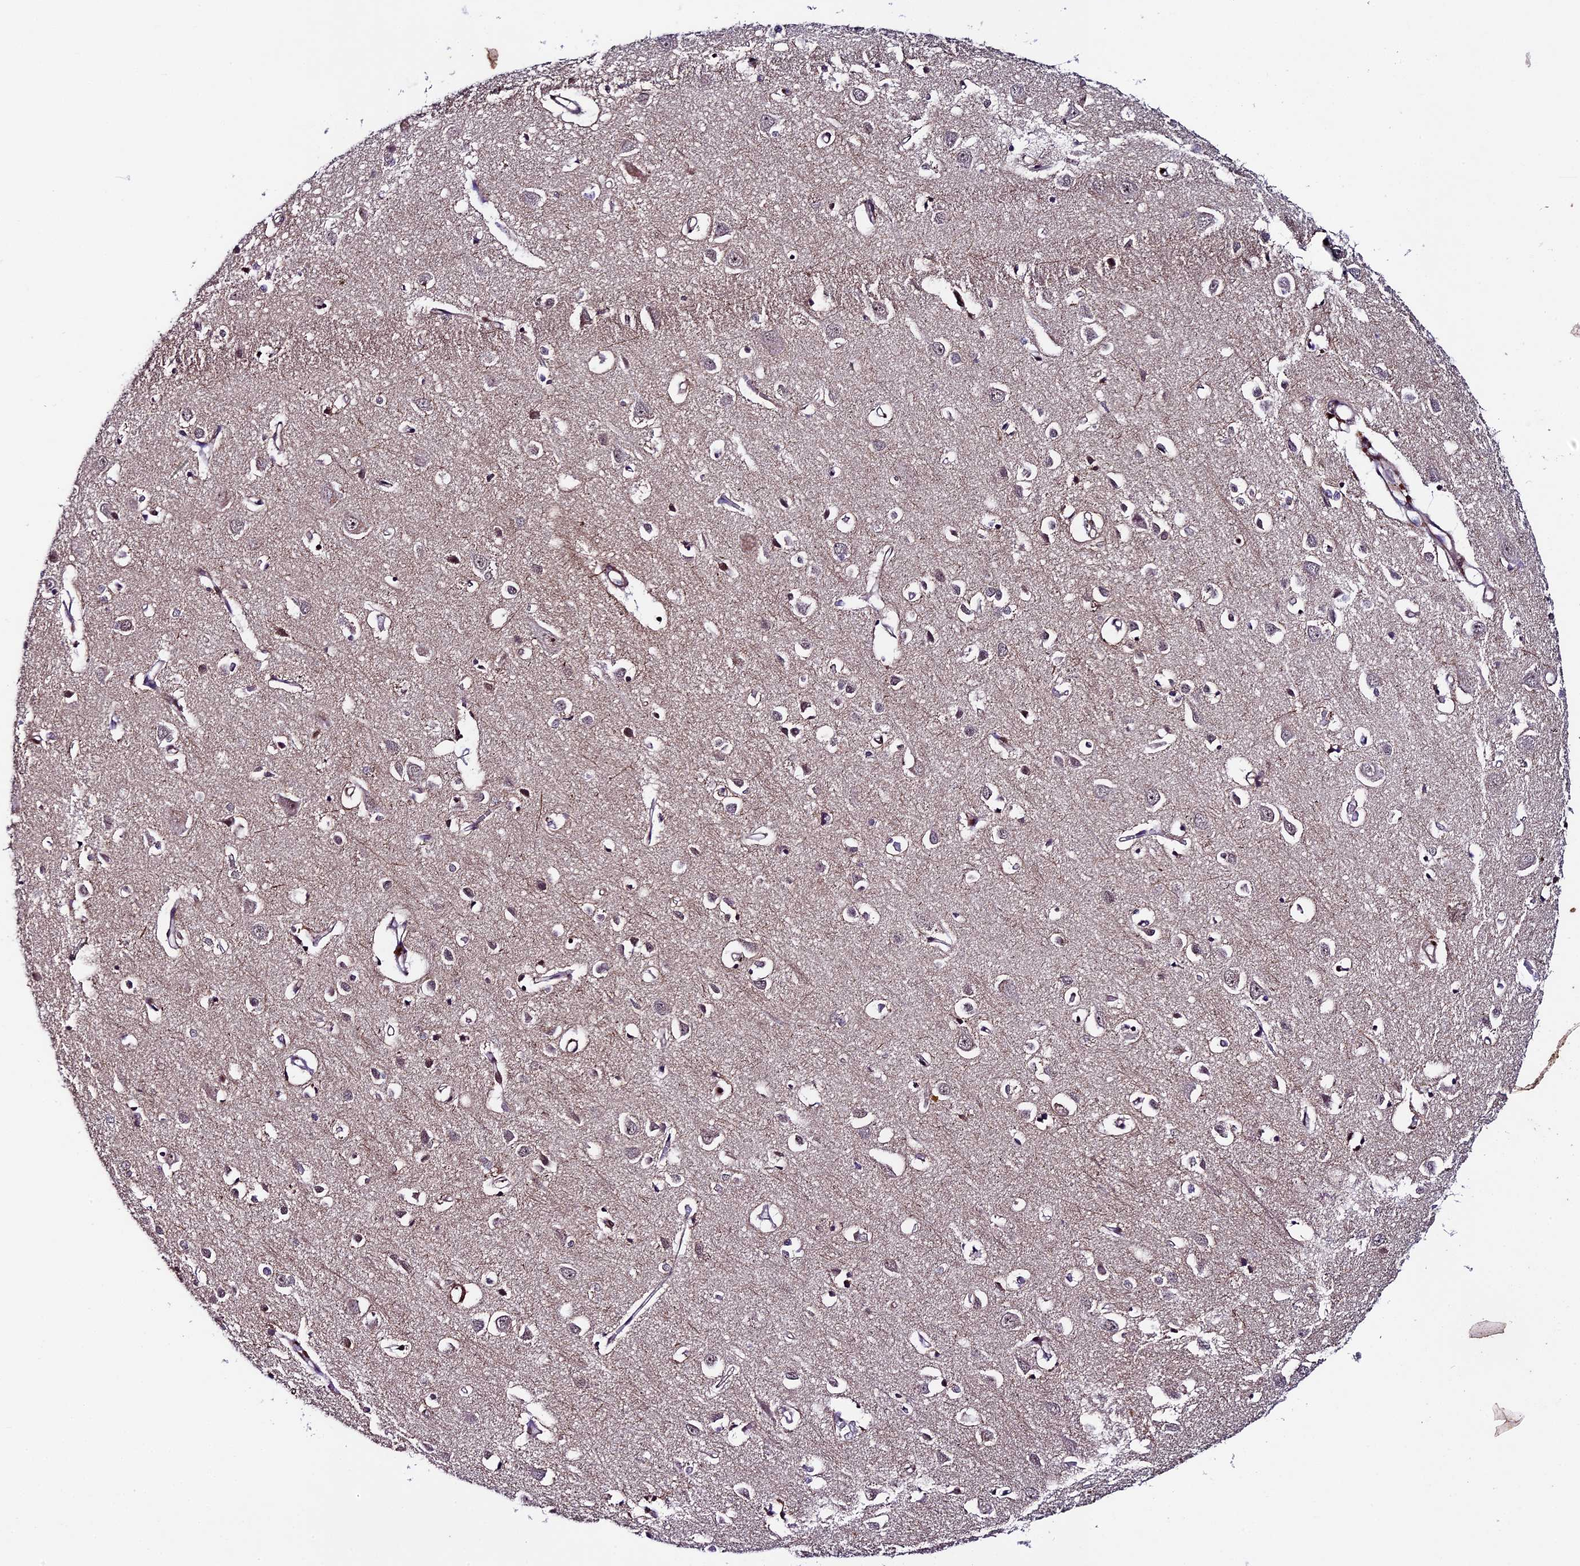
{"staining": {"intensity": "negative", "quantity": "none", "location": "none"}, "tissue": "cerebral cortex", "cell_type": "Endothelial cells", "image_type": "normal", "snomed": [{"axis": "morphology", "description": "Normal tissue, NOS"}, {"axis": "topography", "description": "Cerebral cortex"}], "caption": "Endothelial cells show no significant protein staining in benign cerebral cortex. (Immunohistochemistry, brightfield microscopy, high magnification).", "gene": "SIPA1L3", "patient": {"sex": "female", "age": 64}}